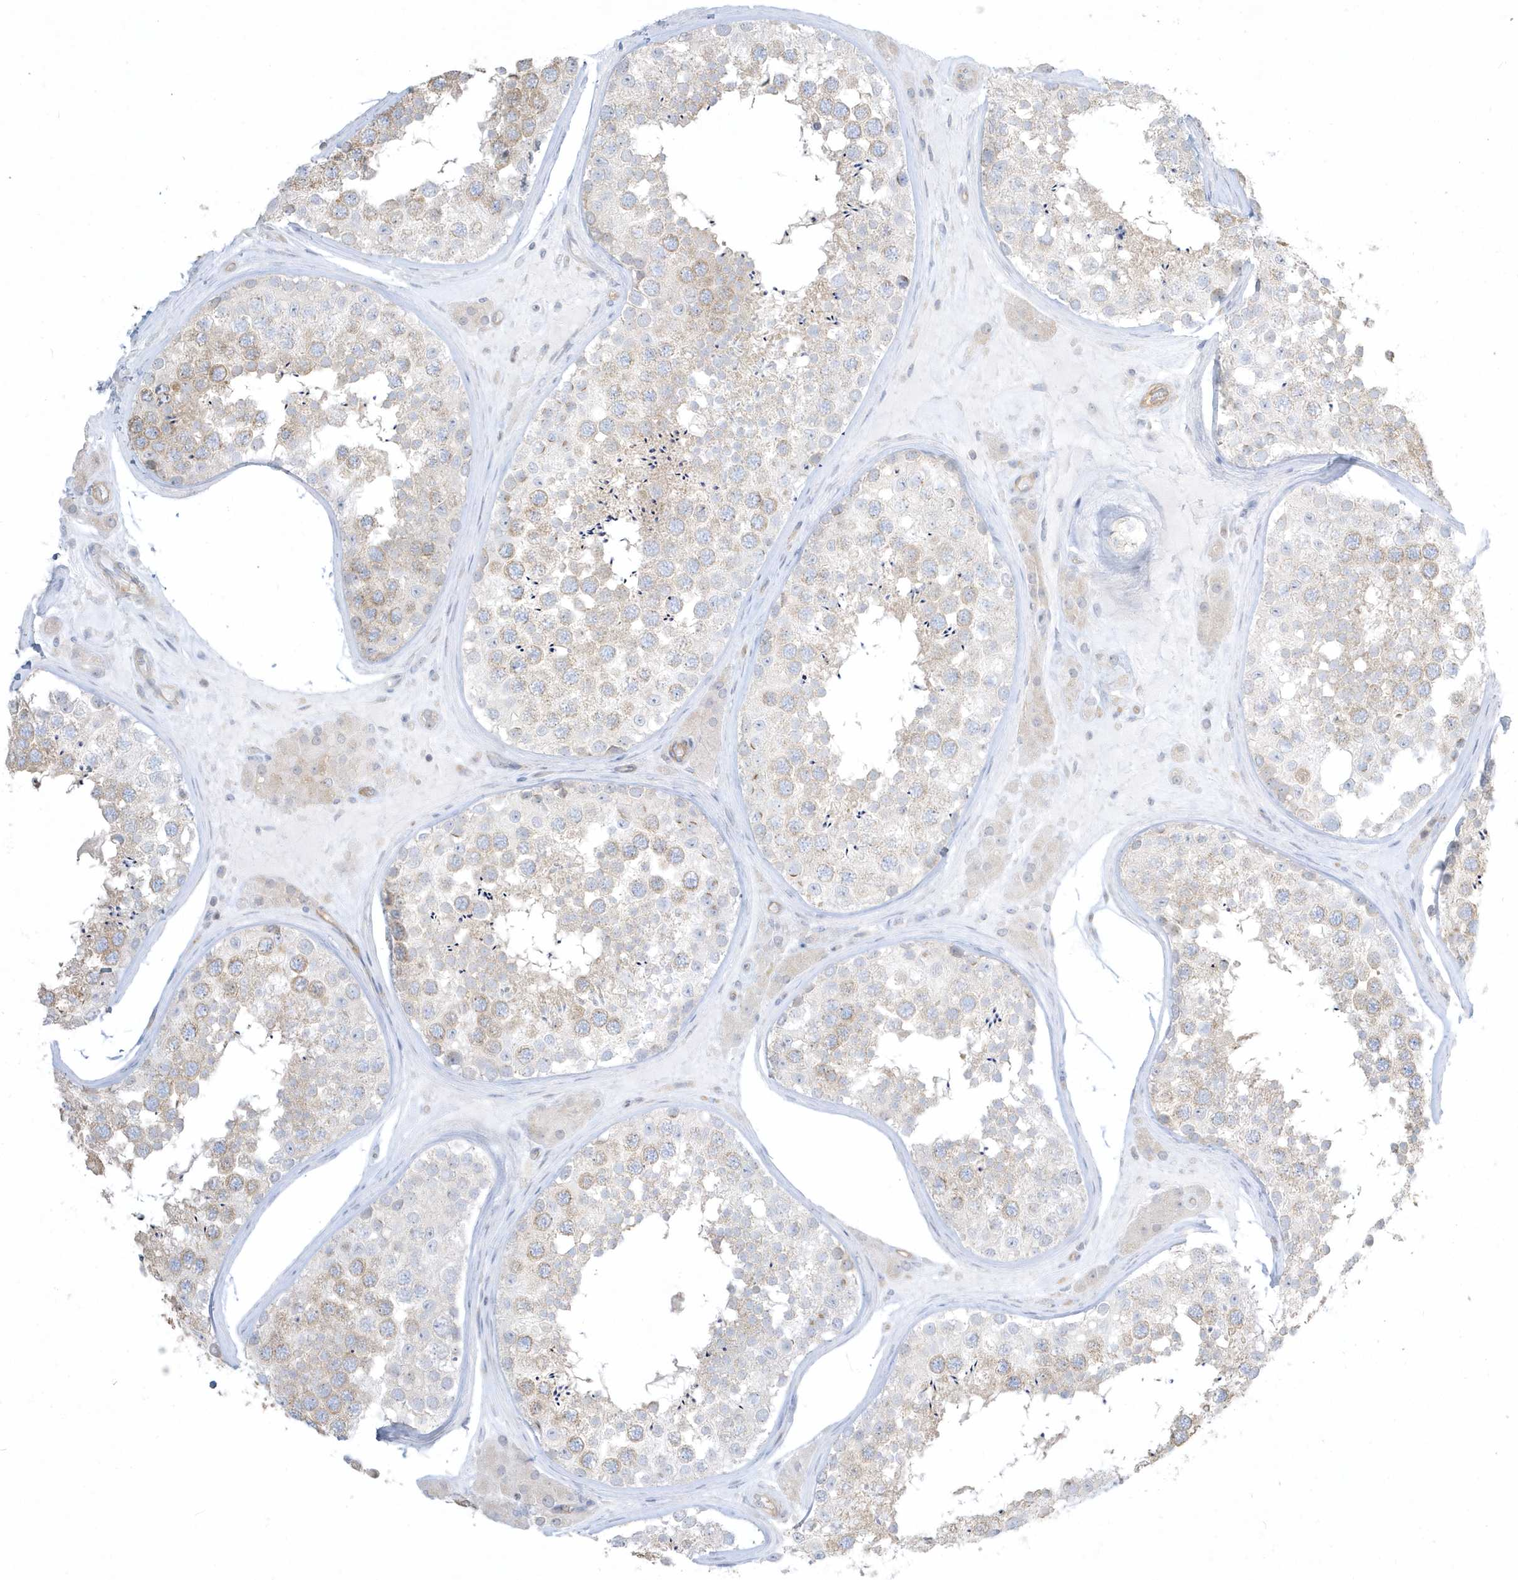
{"staining": {"intensity": "weak", "quantity": "25%-75%", "location": "cytoplasmic/membranous"}, "tissue": "testis", "cell_type": "Cells in seminiferous ducts", "image_type": "normal", "snomed": [{"axis": "morphology", "description": "Normal tissue, NOS"}, {"axis": "topography", "description": "Testis"}], "caption": "Protein expression by immunohistochemistry demonstrates weak cytoplasmic/membranous expression in approximately 25%-75% of cells in seminiferous ducts in benign testis.", "gene": "ARHGEF9", "patient": {"sex": "male", "age": 46}}